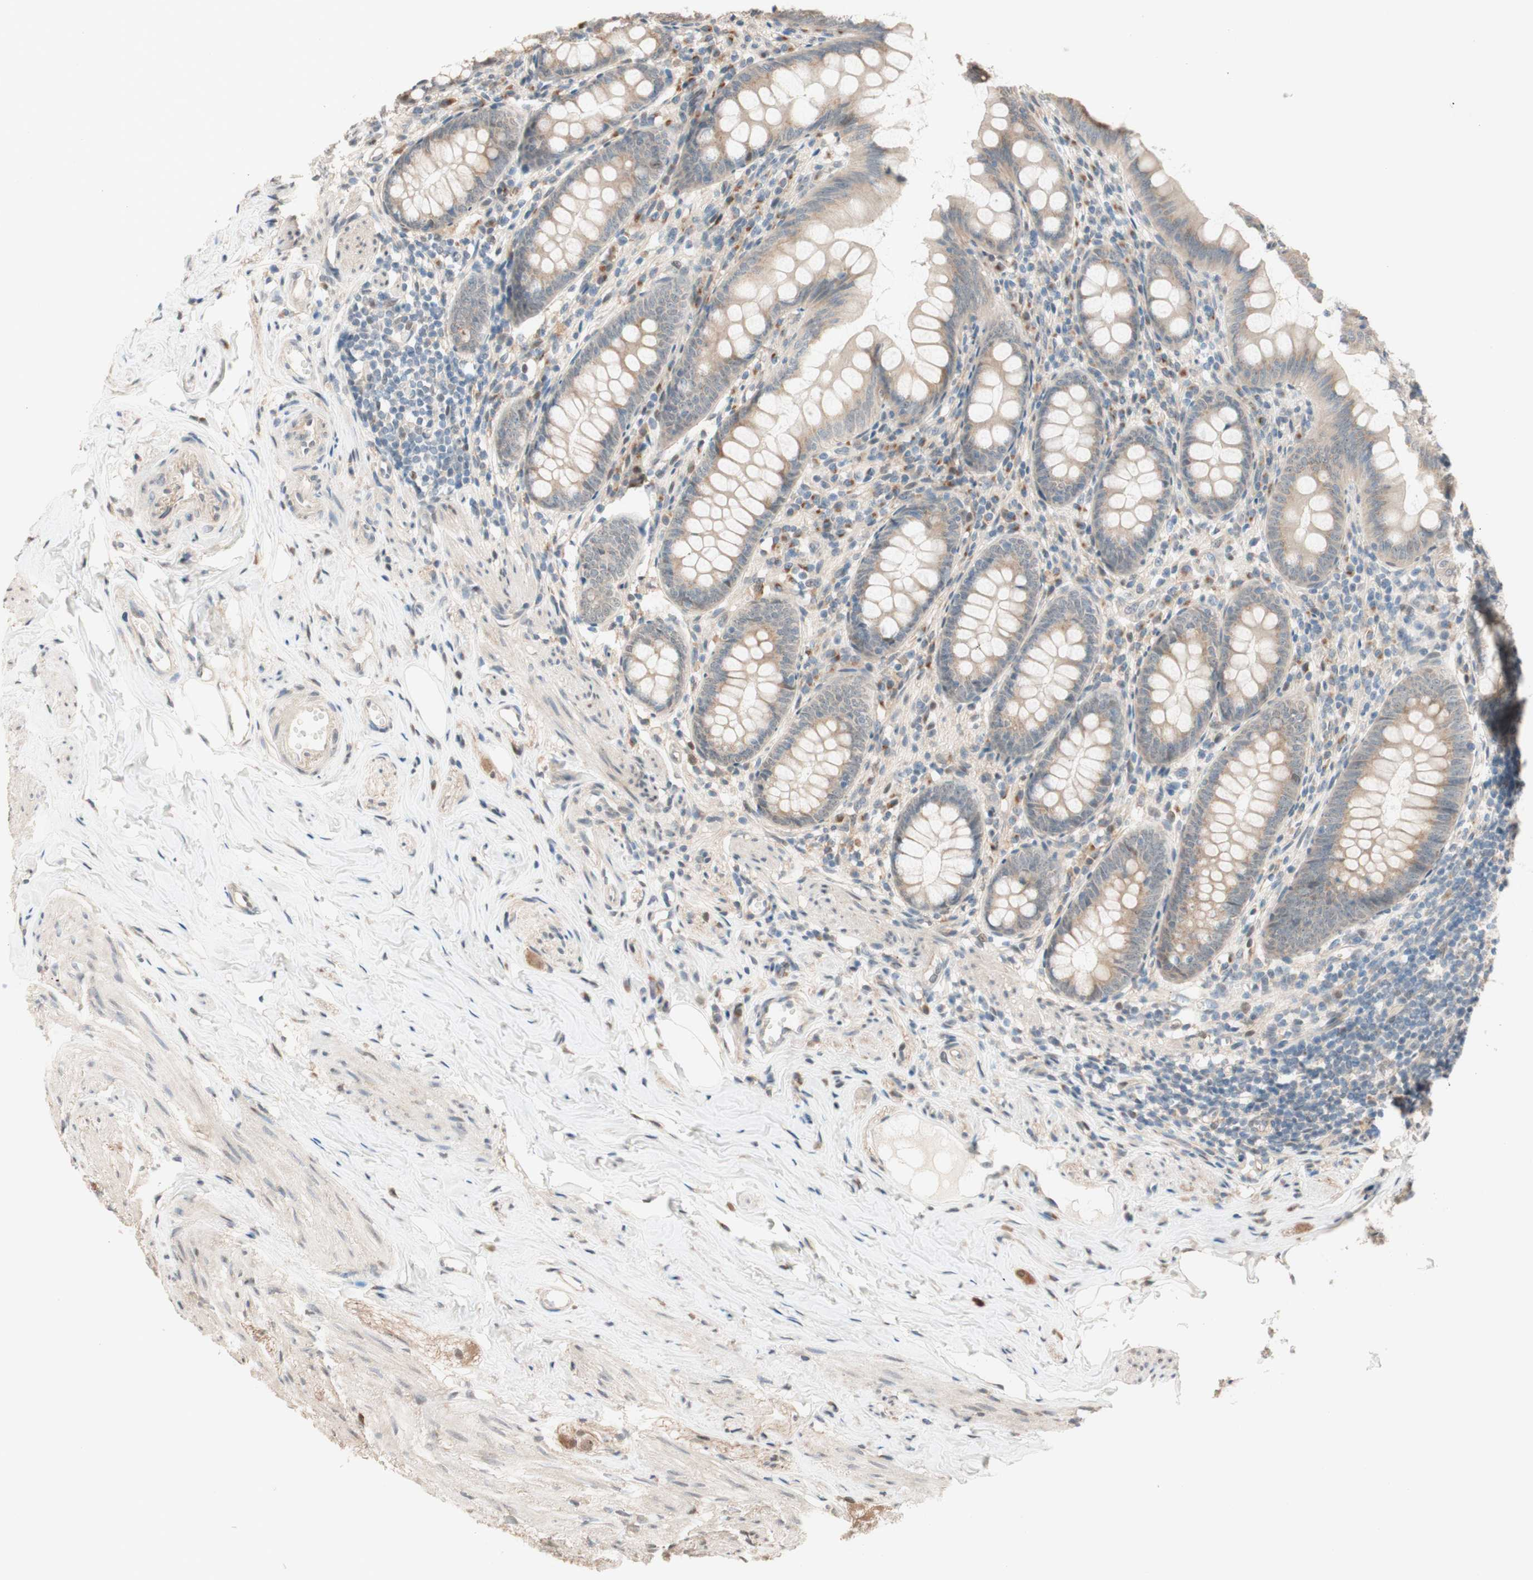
{"staining": {"intensity": "moderate", "quantity": ">75%", "location": "cytoplasmic/membranous"}, "tissue": "appendix", "cell_type": "Glandular cells", "image_type": "normal", "snomed": [{"axis": "morphology", "description": "Normal tissue, NOS"}, {"axis": "topography", "description": "Appendix"}], "caption": "Benign appendix displays moderate cytoplasmic/membranous staining in about >75% of glandular cells, visualized by immunohistochemistry.", "gene": "CCNC", "patient": {"sex": "female", "age": 77}}